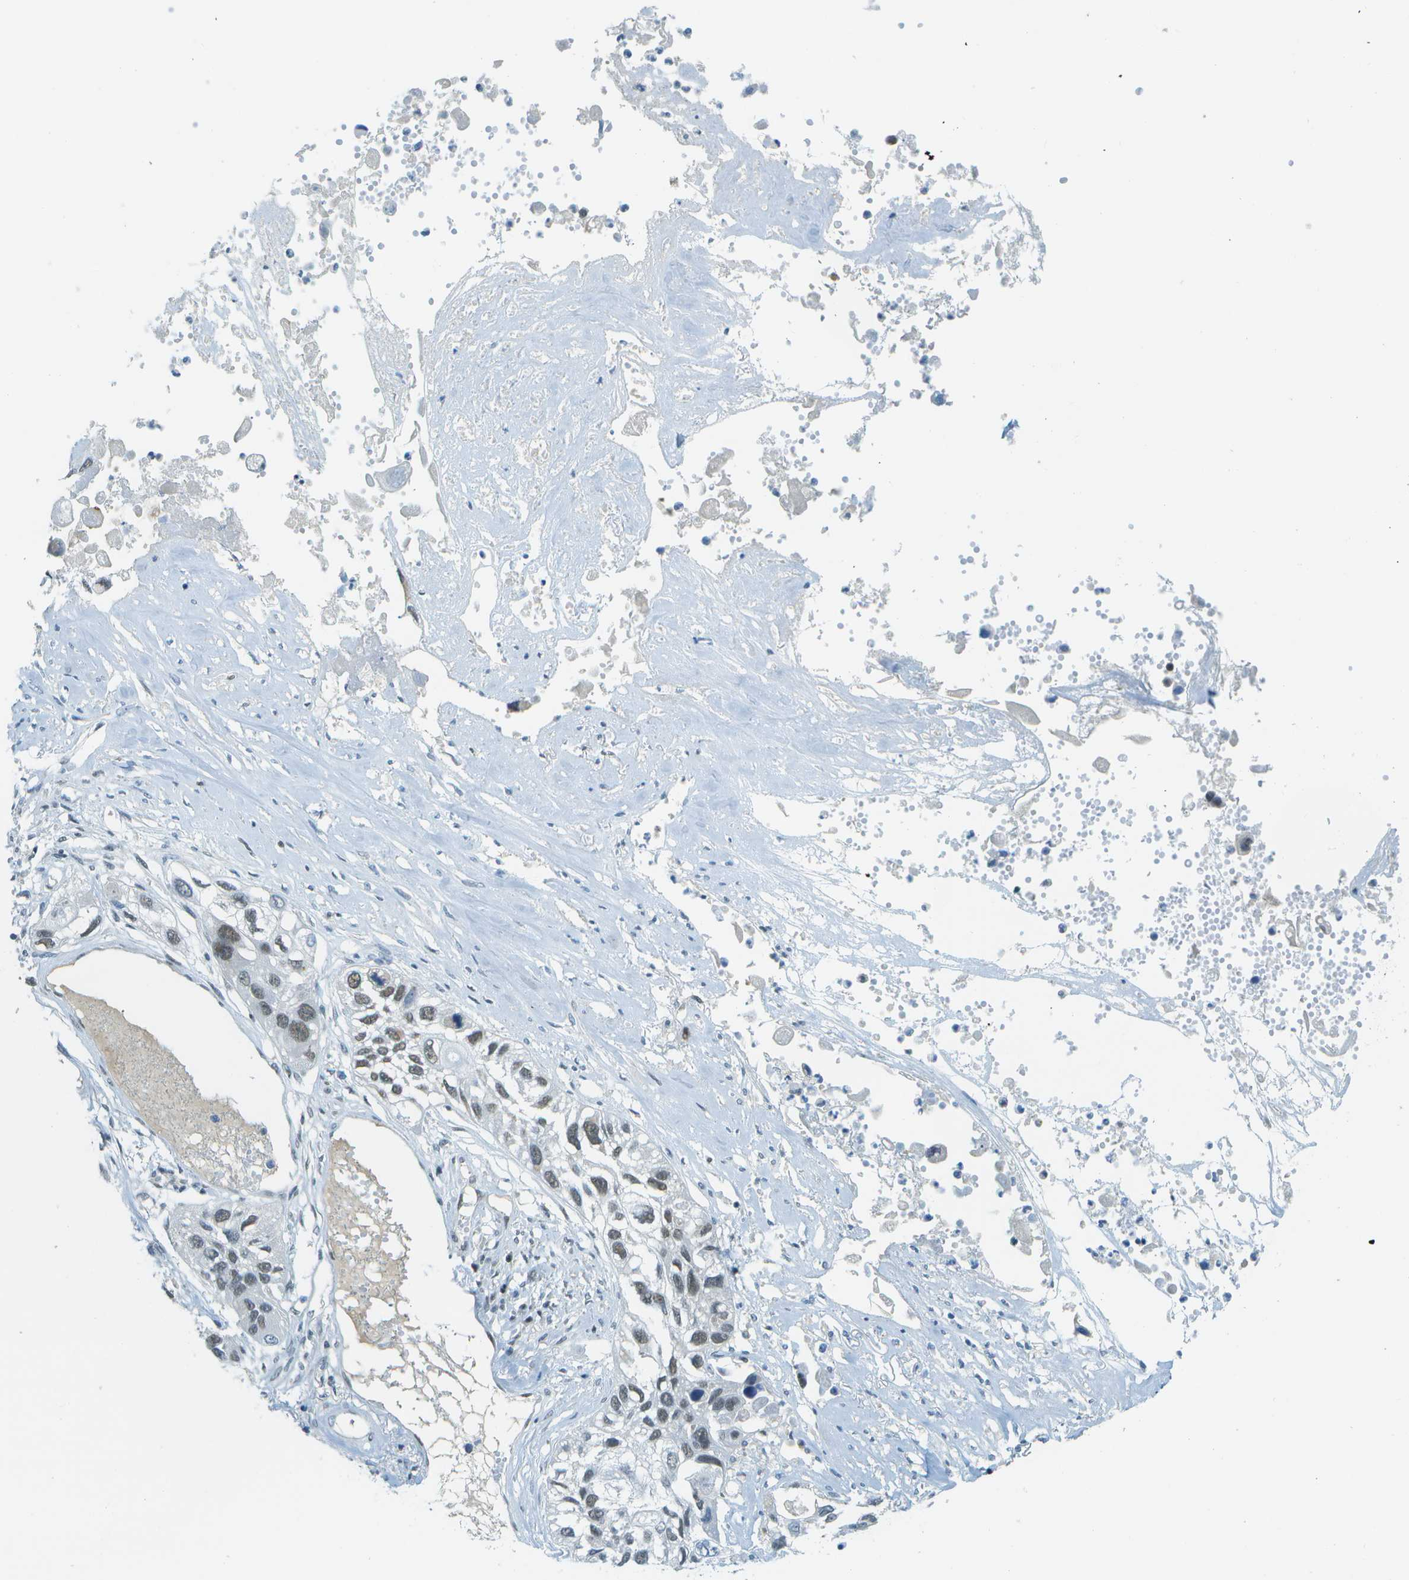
{"staining": {"intensity": "moderate", "quantity": "25%-75%", "location": "nuclear"}, "tissue": "lung cancer", "cell_type": "Tumor cells", "image_type": "cancer", "snomed": [{"axis": "morphology", "description": "Squamous cell carcinoma, NOS"}, {"axis": "topography", "description": "Lung"}], "caption": "This is an image of immunohistochemistry (IHC) staining of lung cancer, which shows moderate staining in the nuclear of tumor cells.", "gene": "NEK11", "patient": {"sex": "male", "age": 71}}